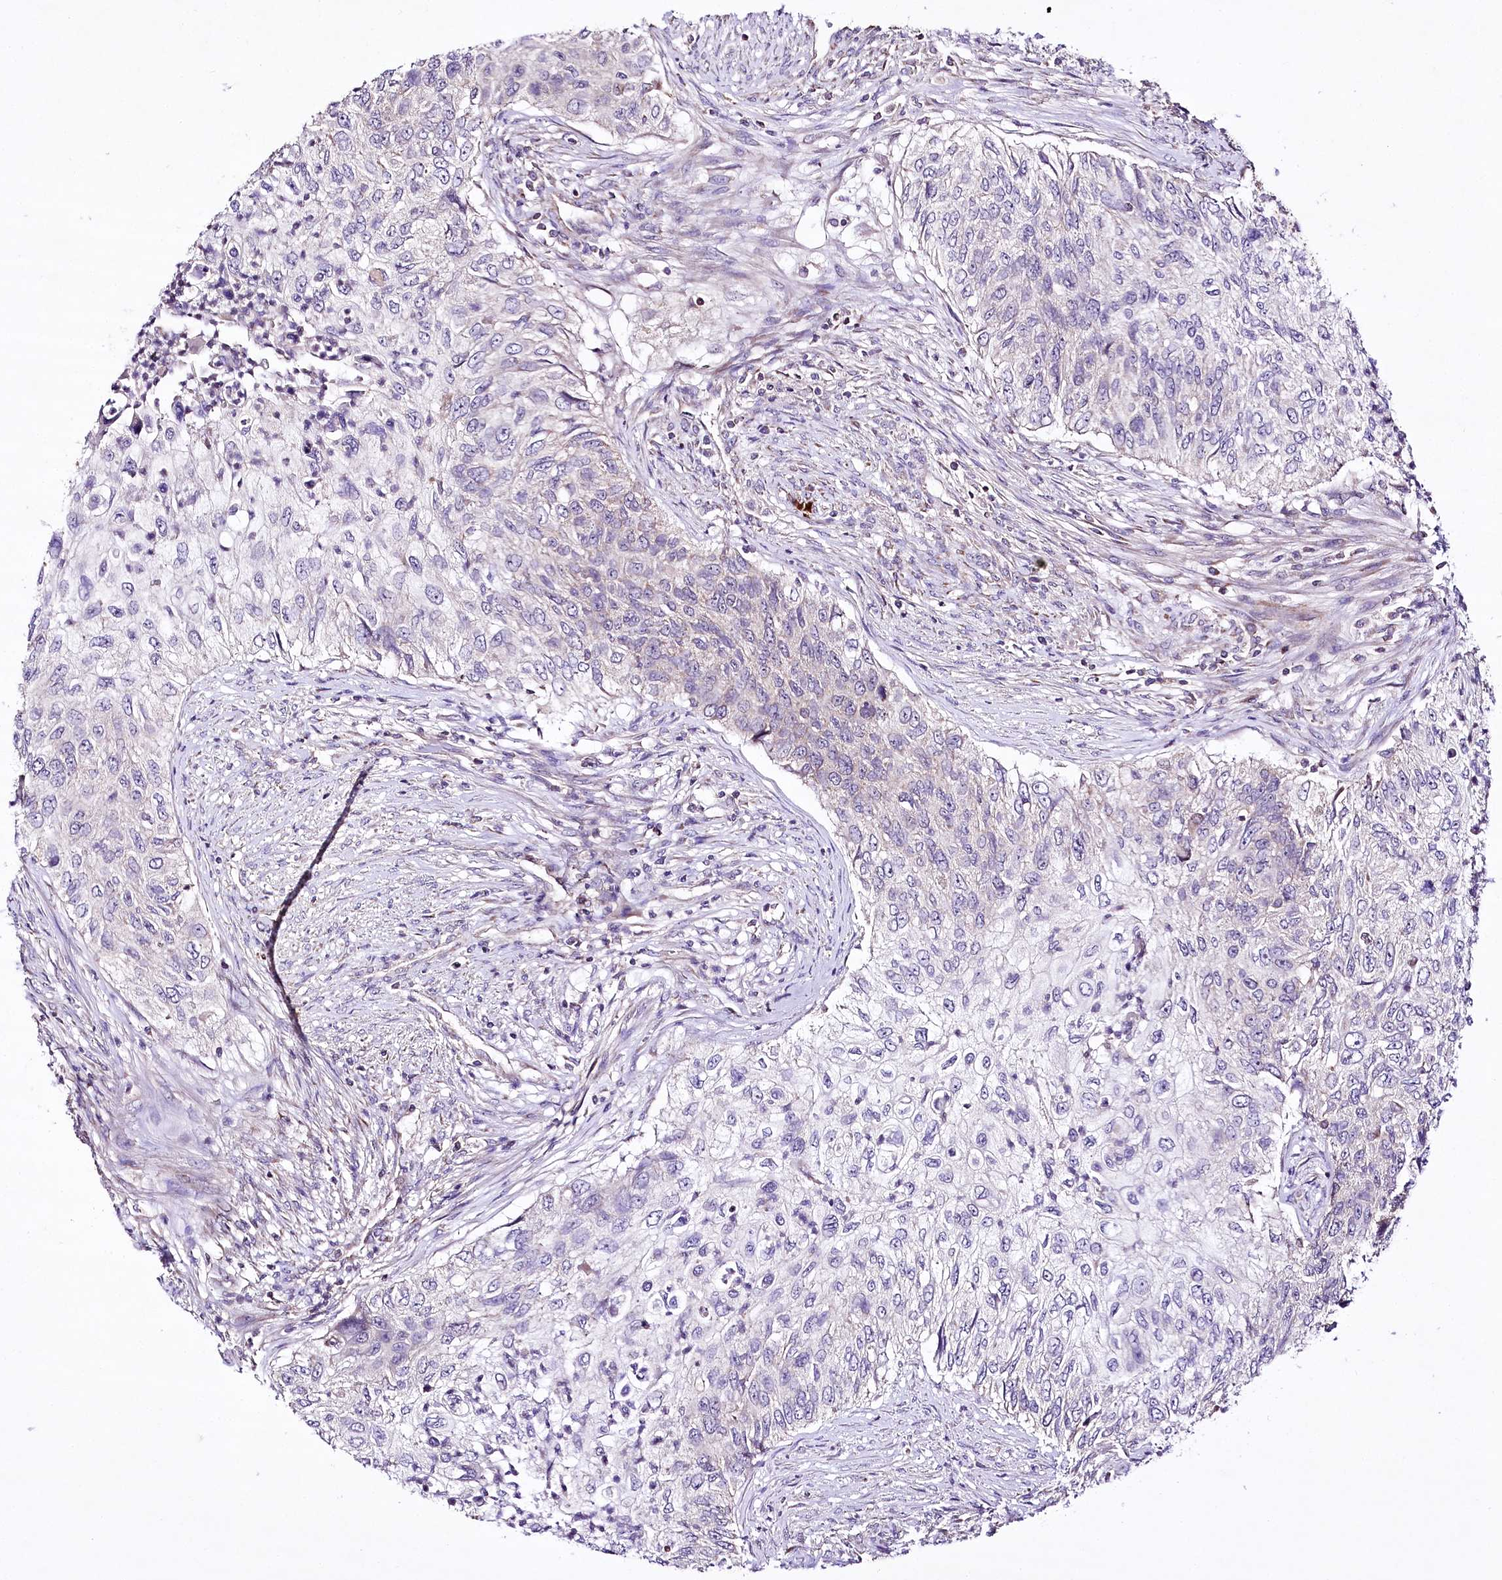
{"staining": {"intensity": "negative", "quantity": "none", "location": "none"}, "tissue": "urothelial cancer", "cell_type": "Tumor cells", "image_type": "cancer", "snomed": [{"axis": "morphology", "description": "Urothelial carcinoma, High grade"}, {"axis": "topography", "description": "Urinary bladder"}], "caption": "Immunohistochemical staining of high-grade urothelial carcinoma demonstrates no significant positivity in tumor cells.", "gene": "ATE1", "patient": {"sex": "female", "age": 60}}